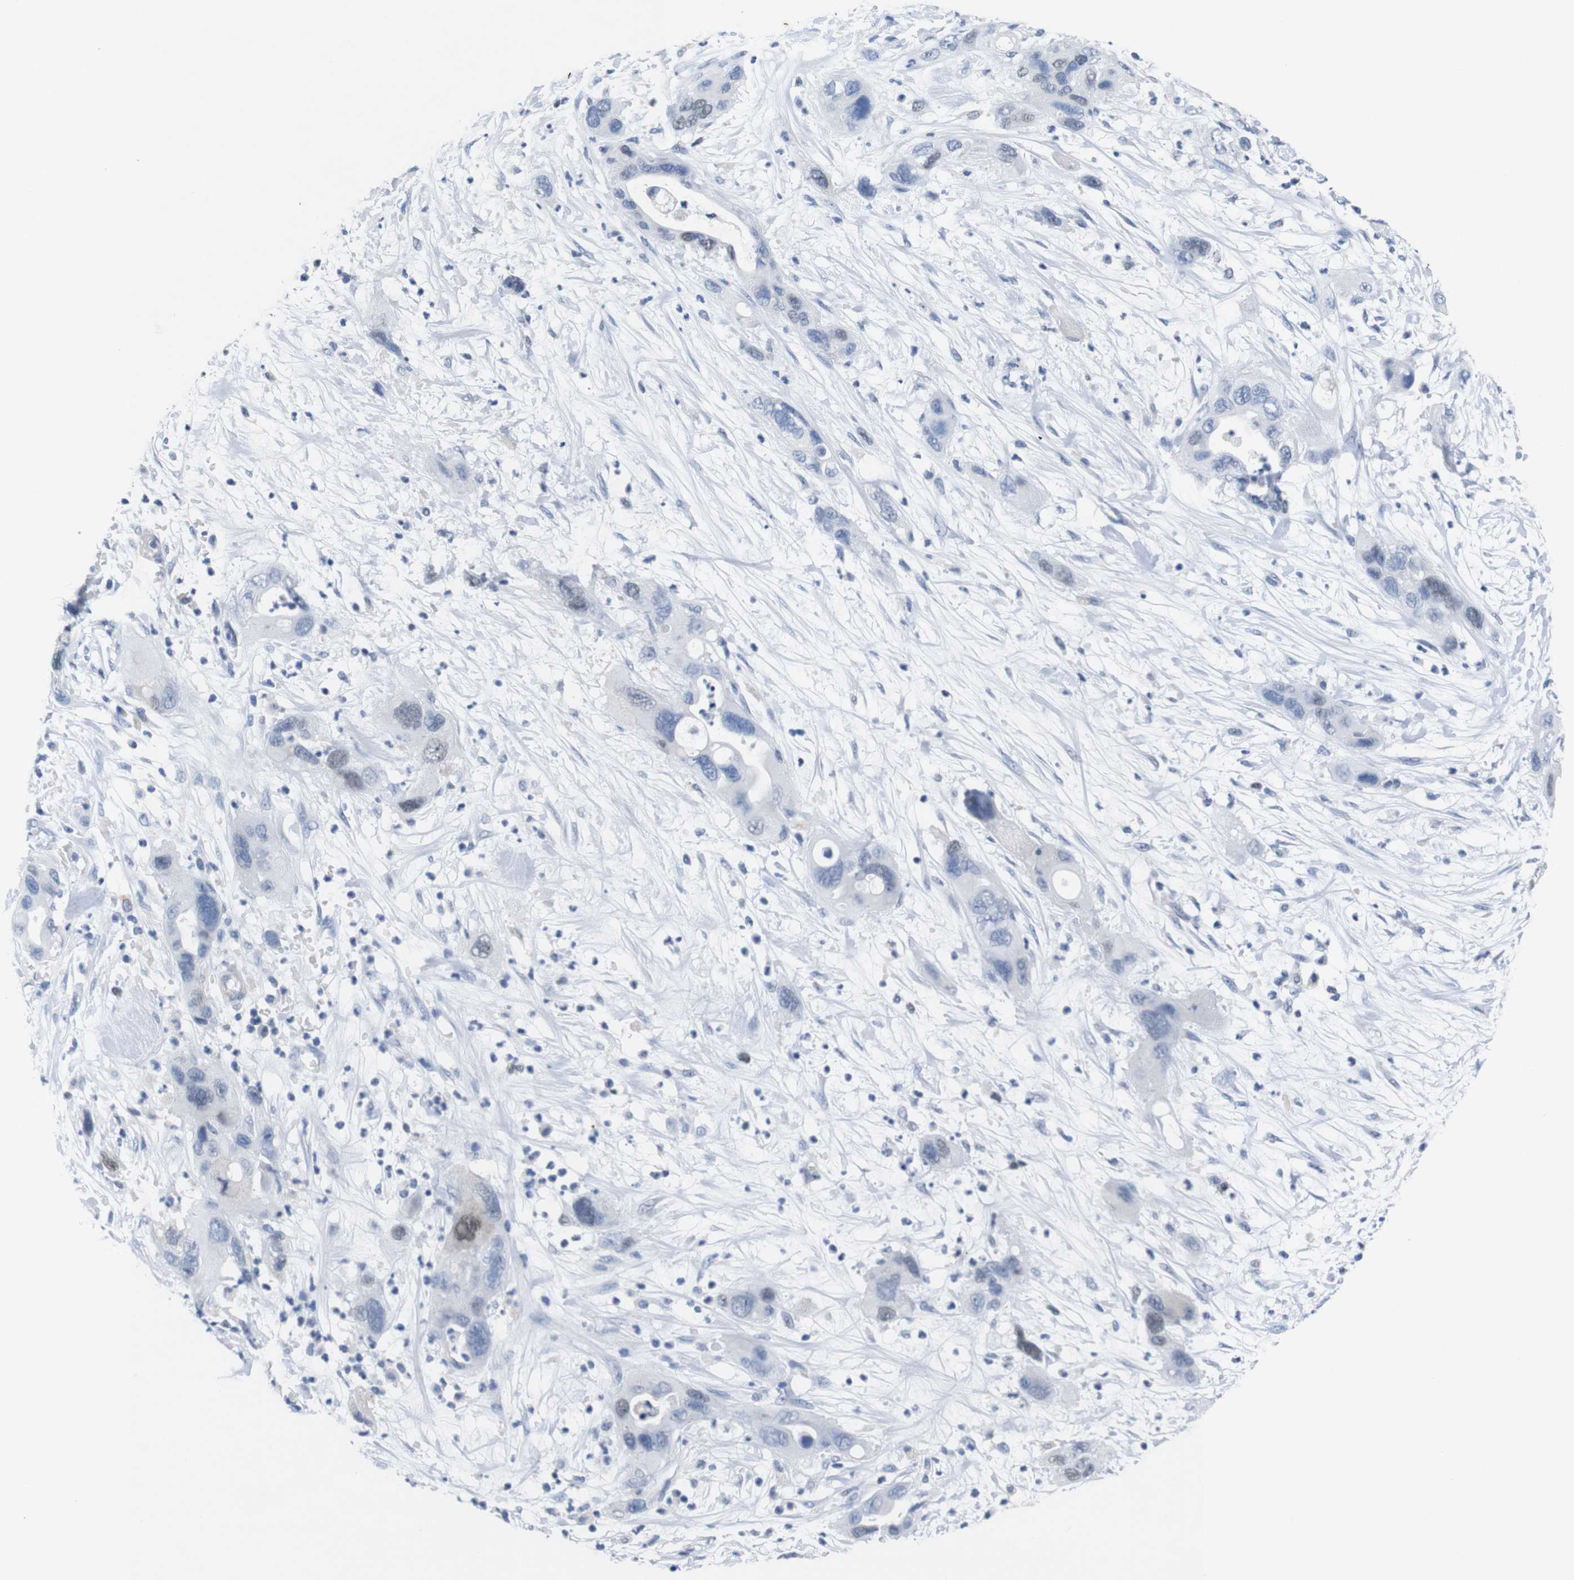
{"staining": {"intensity": "weak", "quantity": "<25%", "location": "nuclear"}, "tissue": "pancreatic cancer", "cell_type": "Tumor cells", "image_type": "cancer", "snomed": [{"axis": "morphology", "description": "Adenocarcinoma, NOS"}, {"axis": "topography", "description": "Pancreas"}], "caption": "Immunohistochemical staining of human pancreatic cancer shows no significant staining in tumor cells. (DAB (3,3'-diaminobenzidine) immunohistochemistry (IHC) visualized using brightfield microscopy, high magnification).", "gene": "CDK2", "patient": {"sex": "female", "age": 71}}